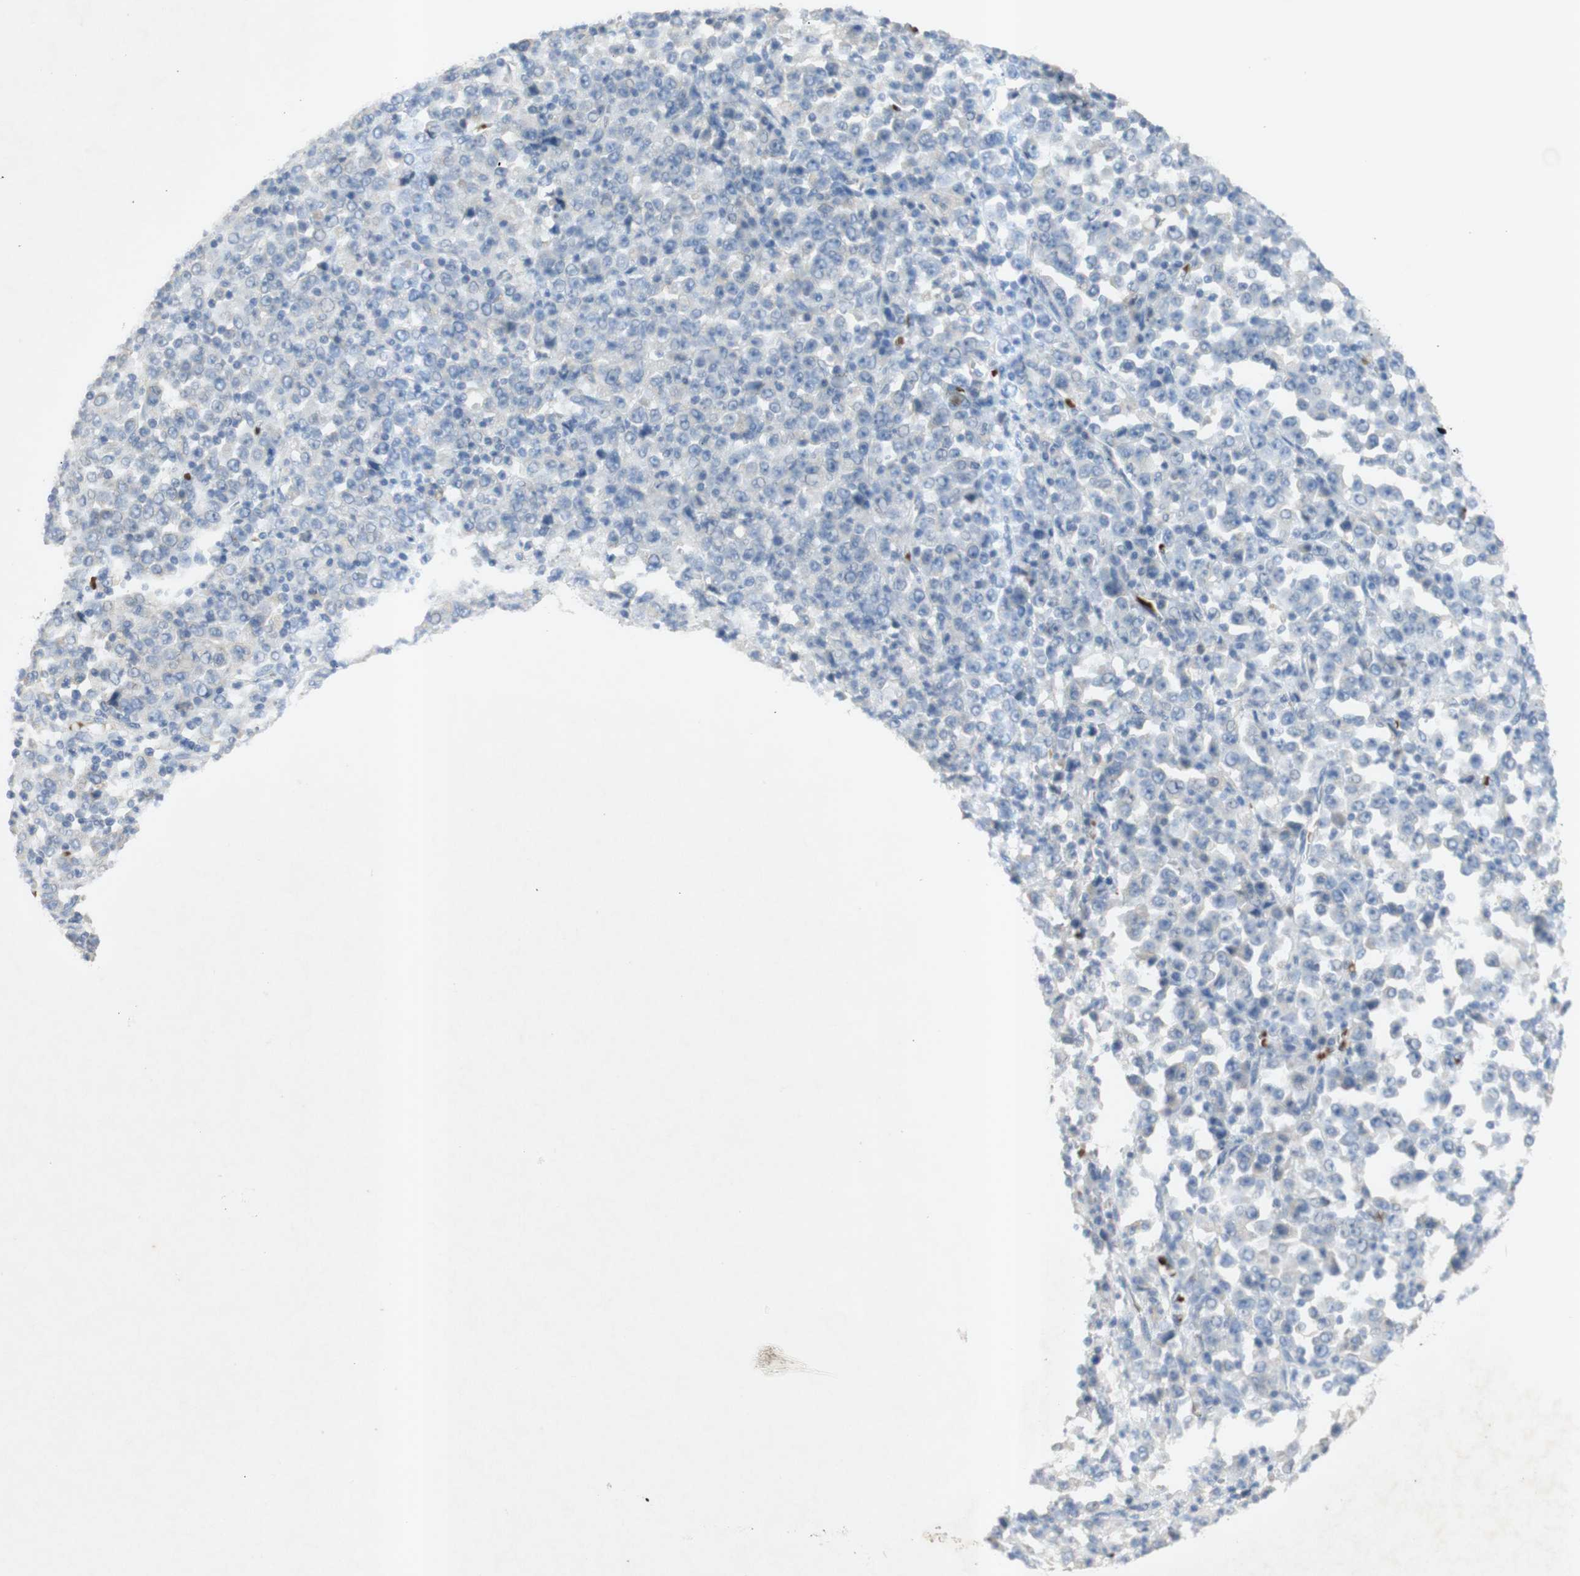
{"staining": {"intensity": "negative", "quantity": "none", "location": "none"}, "tissue": "stomach cancer", "cell_type": "Tumor cells", "image_type": "cancer", "snomed": [{"axis": "morphology", "description": "Normal tissue, NOS"}, {"axis": "morphology", "description": "Adenocarcinoma, NOS"}, {"axis": "topography", "description": "Stomach, upper"}, {"axis": "topography", "description": "Stomach"}], "caption": "The micrograph exhibits no staining of tumor cells in stomach adenocarcinoma.", "gene": "EPO", "patient": {"sex": "male", "age": 59}}